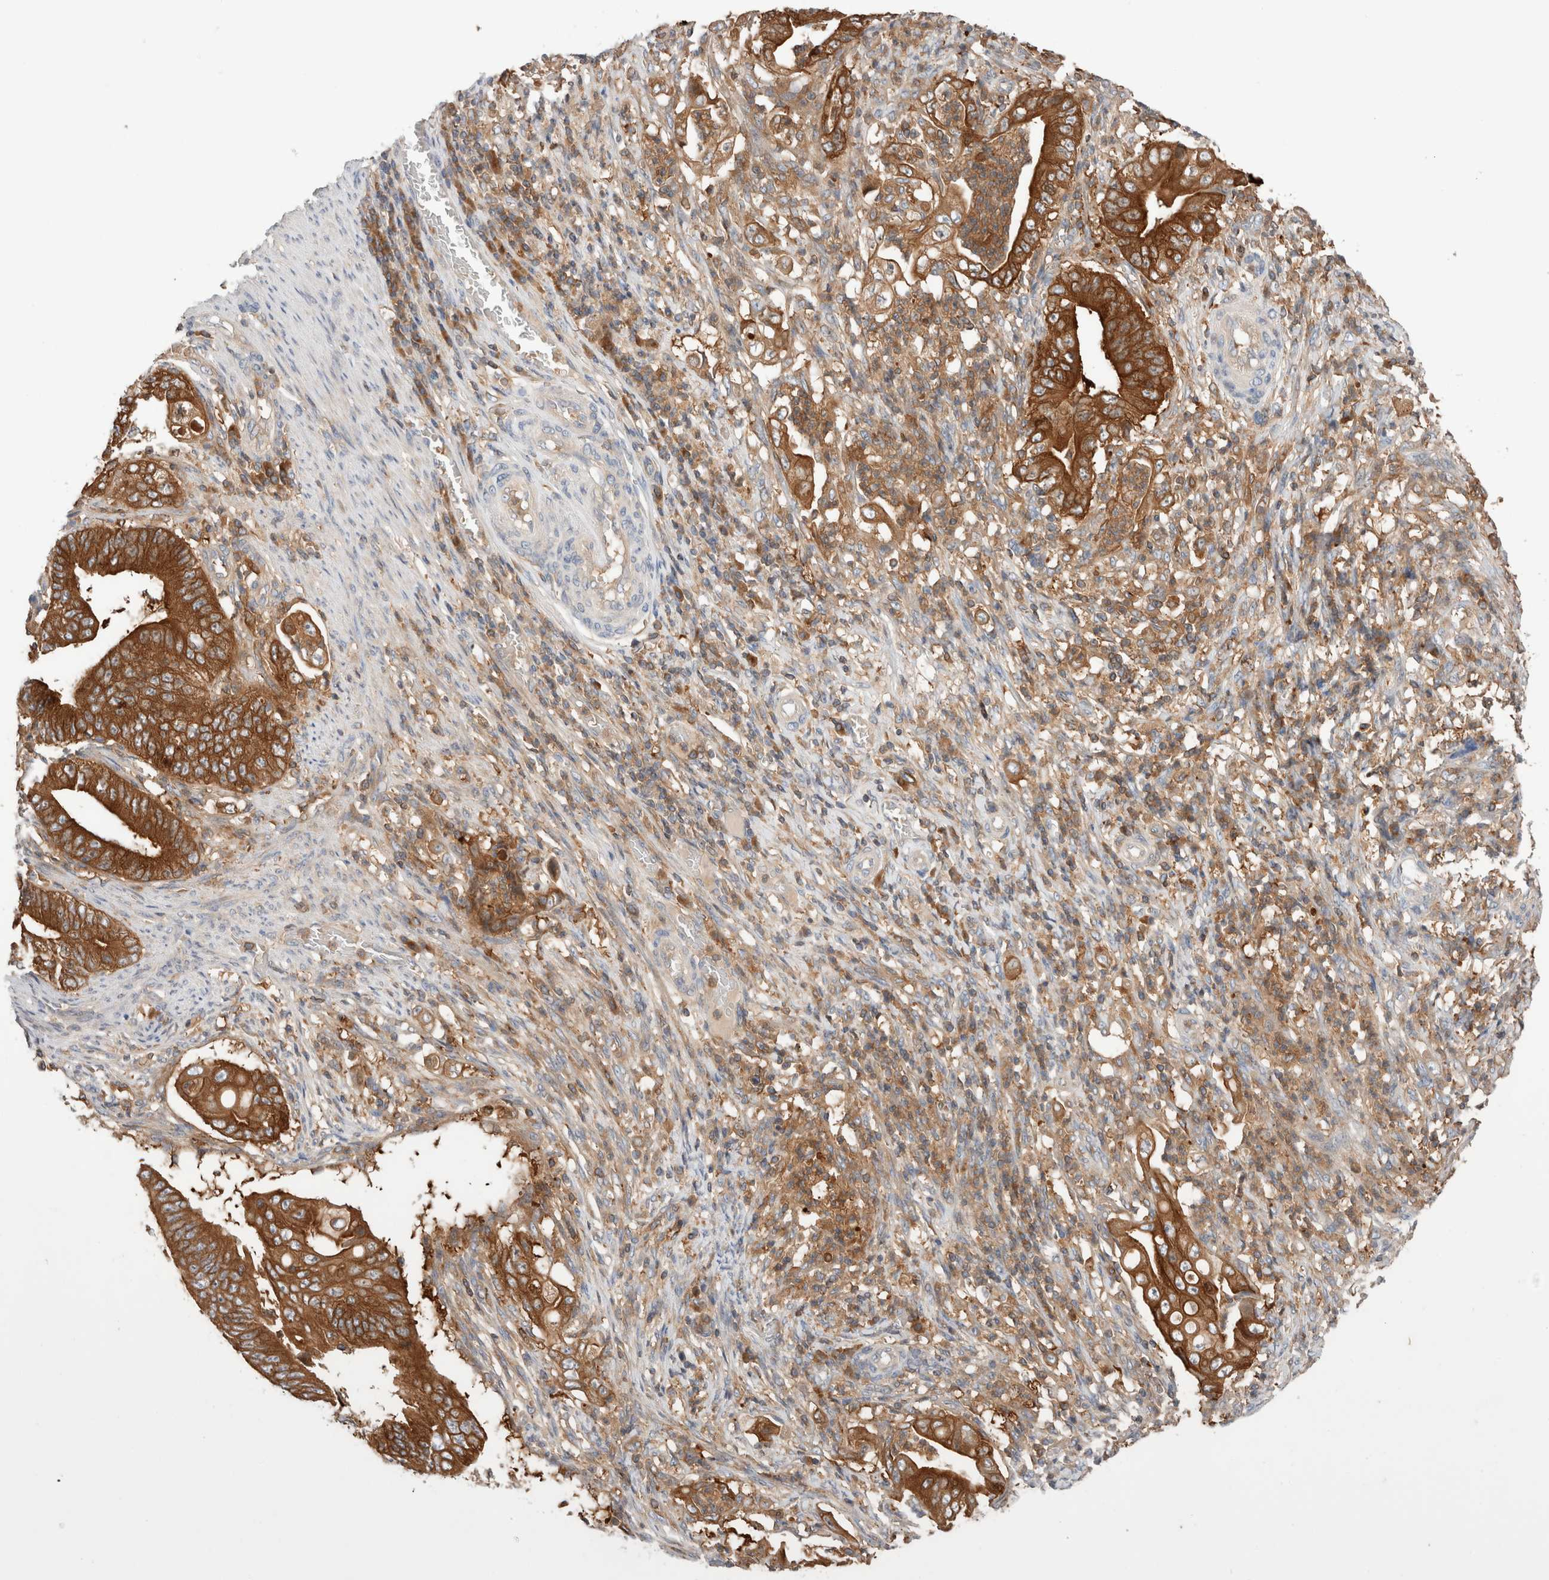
{"staining": {"intensity": "strong", "quantity": ">75%", "location": "cytoplasmic/membranous"}, "tissue": "stomach cancer", "cell_type": "Tumor cells", "image_type": "cancer", "snomed": [{"axis": "morphology", "description": "Adenocarcinoma, NOS"}, {"axis": "topography", "description": "Stomach"}], "caption": "The immunohistochemical stain shows strong cytoplasmic/membranous positivity in tumor cells of stomach cancer tissue. Using DAB (3,3'-diaminobenzidine) (brown) and hematoxylin (blue) stains, captured at high magnification using brightfield microscopy.", "gene": "KLHL14", "patient": {"sex": "female", "age": 73}}